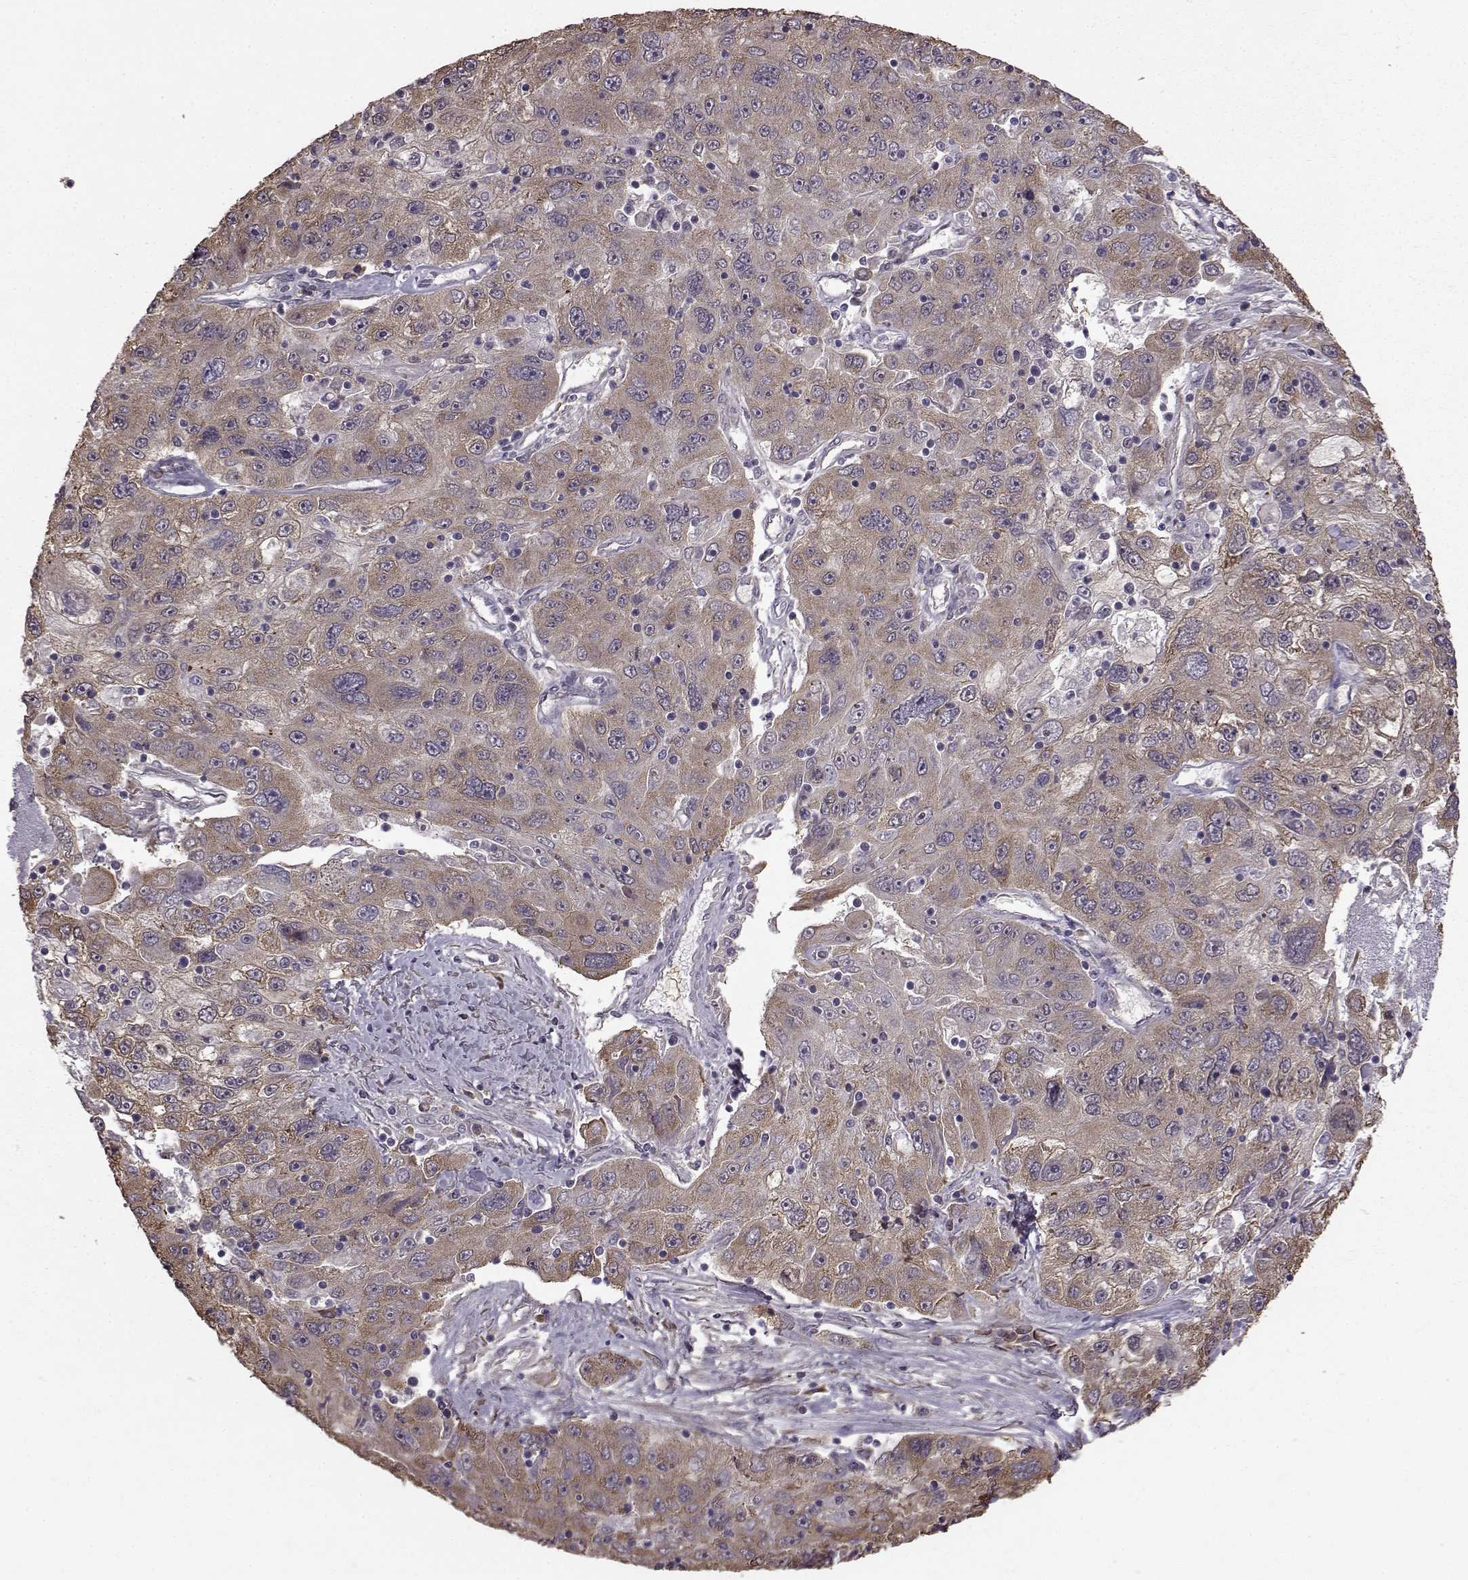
{"staining": {"intensity": "moderate", "quantity": "25%-75%", "location": "cytoplasmic/membranous"}, "tissue": "stomach cancer", "cell_type": "Tumor cells", "image_type": "cancer", "snomed": [{"axis": "morphology", "description": "Adenocarcinoma, NOS"}, {"axis": "topography", "description": "Stomach"}], "caption": "There is medium levels of moderate cytoplasmic/membranous staining in tumor cells of stomach cancer, as demonstrated by immunohistochemical staining (brown color).", "gene": "NME1-NME2", "patient": {"sex": "male", "age": 56}}